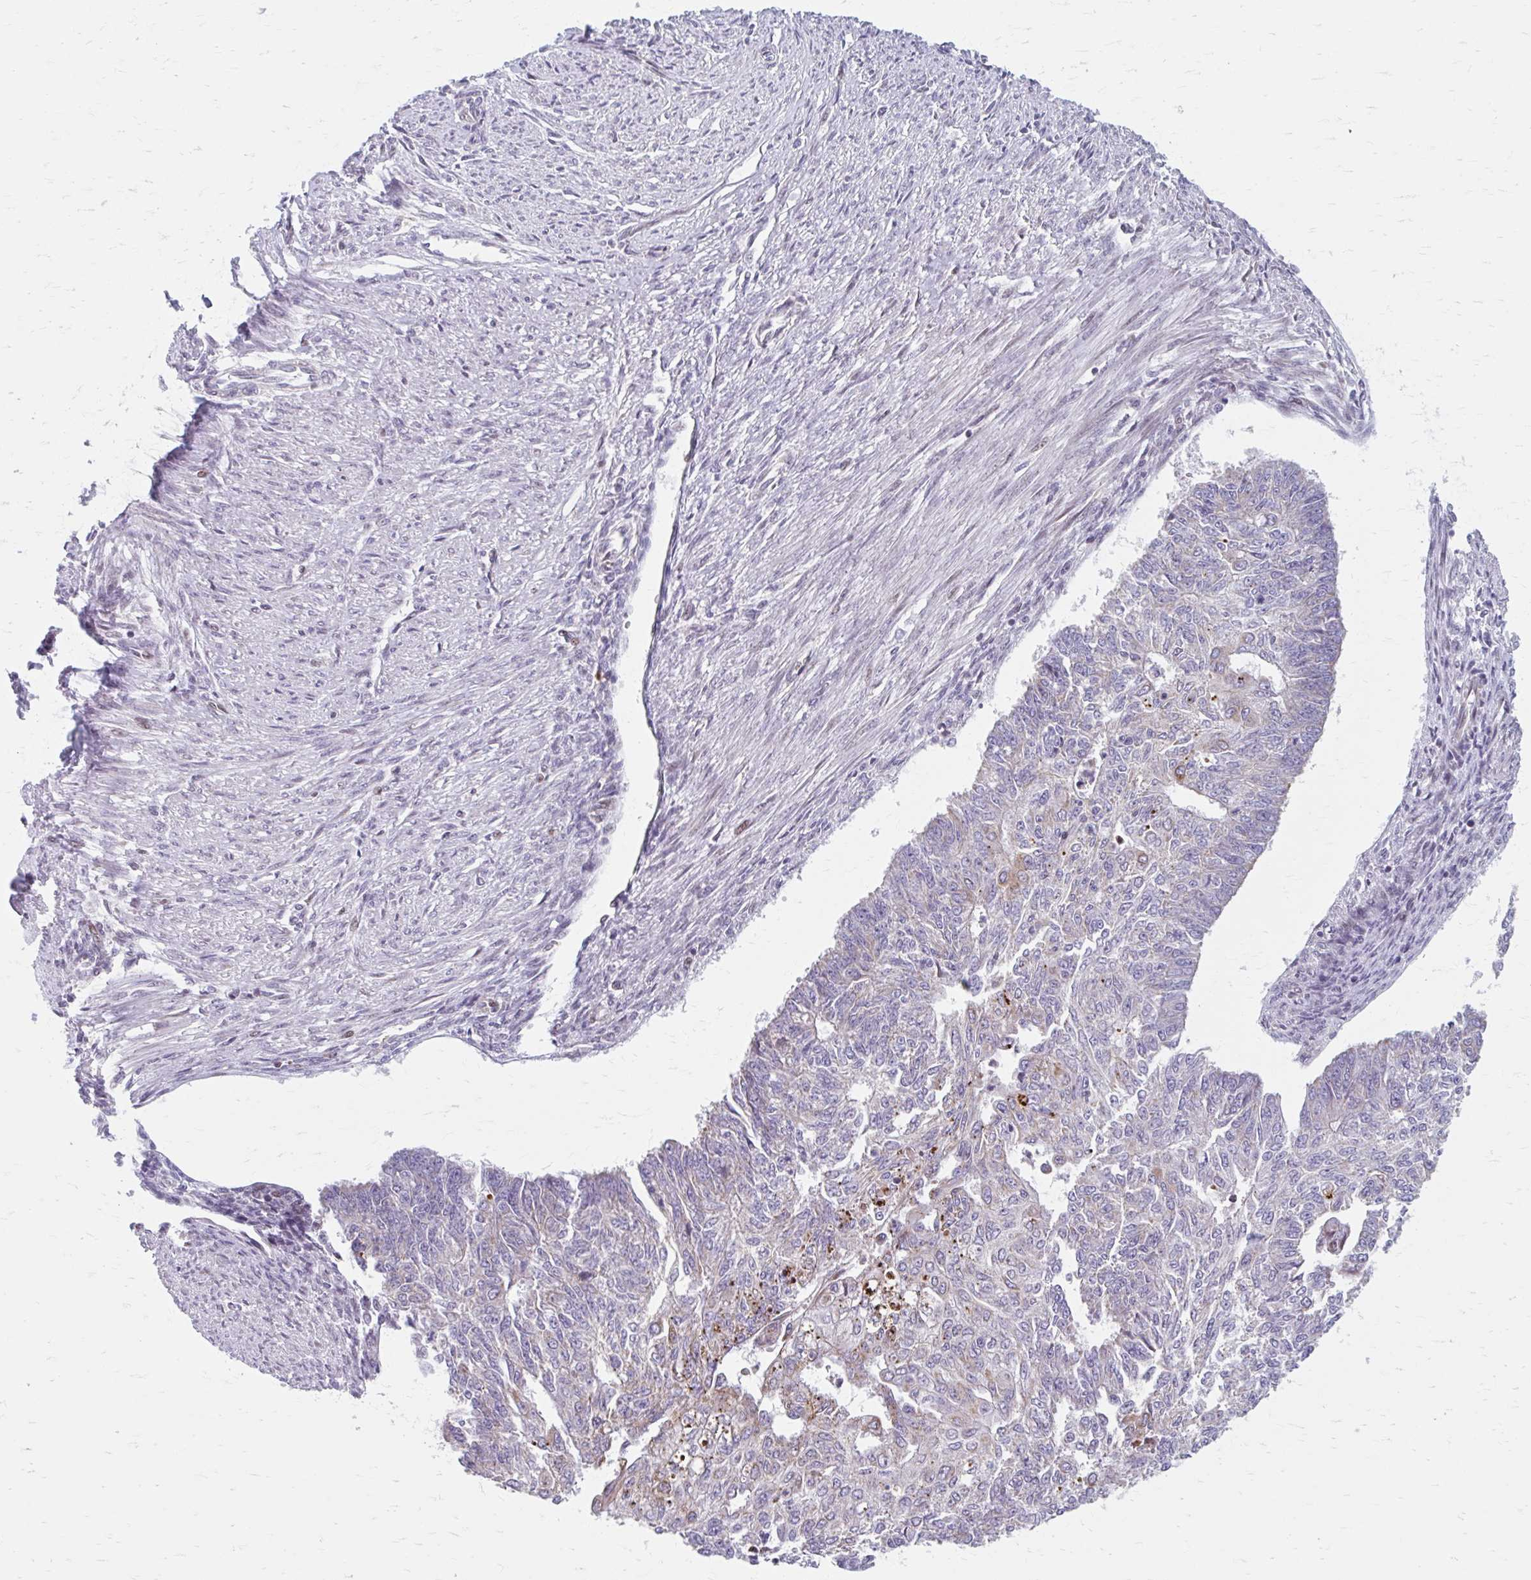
{"staining": {"intensity": "moderate", "quantity": "<25%", "location": "cytoplasmic/membranous"}, "tissue": "endometrial cancer", "cell_type": "Tumor cells", "image_type": "cancer", "snomed": [{"axis": "morphology", "description": "Adenocarcinoma, NOS"}, {"axis": "topography", "description": "Endometrium"}], "caption": "Human adenocarcinoma (endometrial) stained with a brown dye shows moderate cytoplasmic/membranous positive positivity in approximately <25% of tumor cells.", "gene": "BEAN1", "patient": {"sex": "female", "age": 32}}